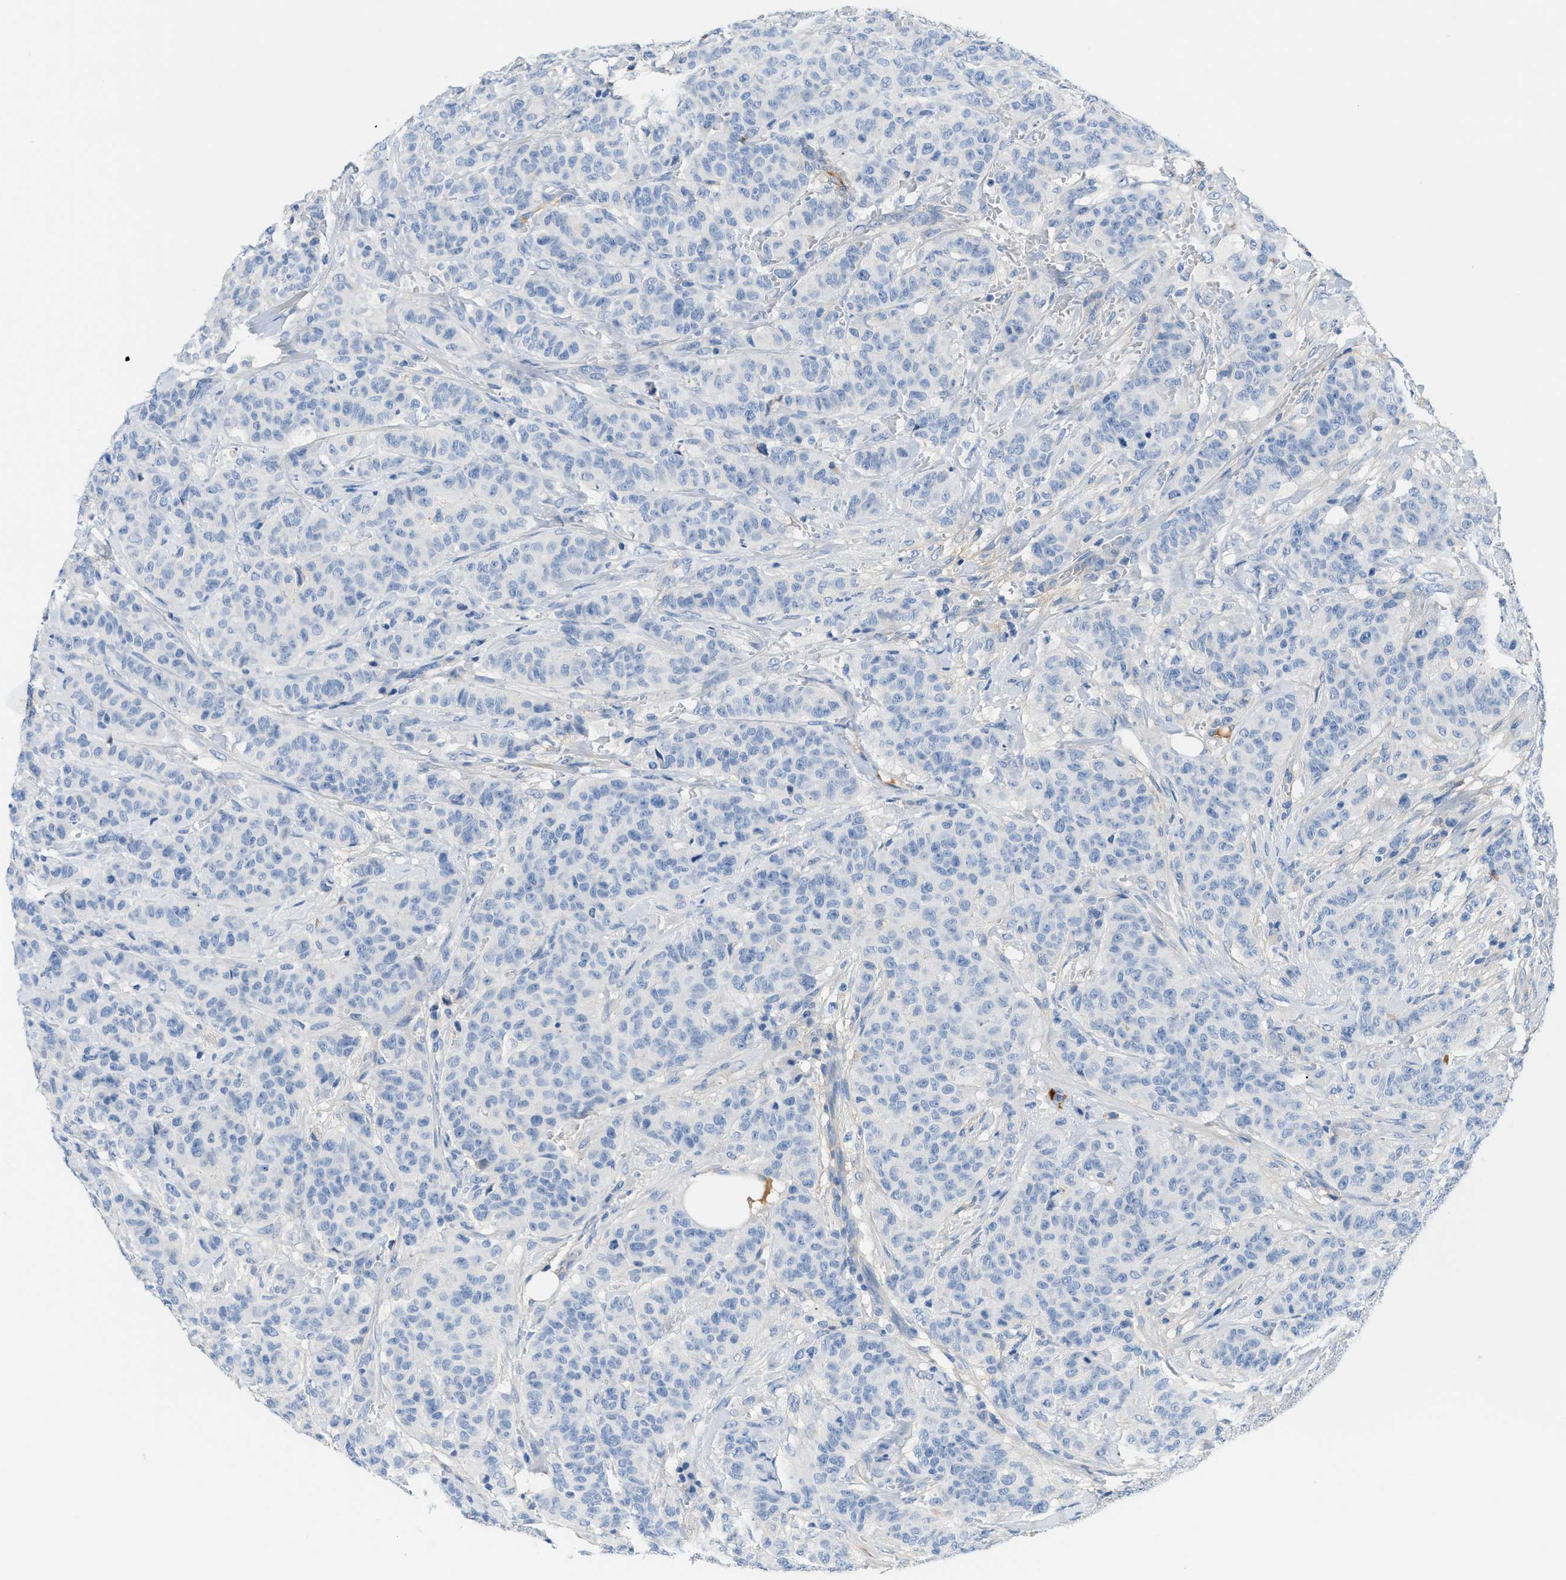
{"staining": {"intensity": "negative", "quantity": "none", "location": "none"}, "tissue": "breast cancer", "cell_type": "Tumor cells", "image_type": "cancer", "snomed": [{"axis": "morphology", "description": "Normal tissue, NOS"}, {"axis": "morphology", "description": "Duct carcinoma"}, {"axis": "topography", "description": "Breast"}], "caption": "High magnification brightfield microscopy of breast cancer stained with DAB (brown) and counterstained with hematoxylin (blue): tumor cells show no significant staining. (DAB IHC with hematoxylin counter stain).", "gene": "CFI", "patient": {"sex": "female", "age": 40}}